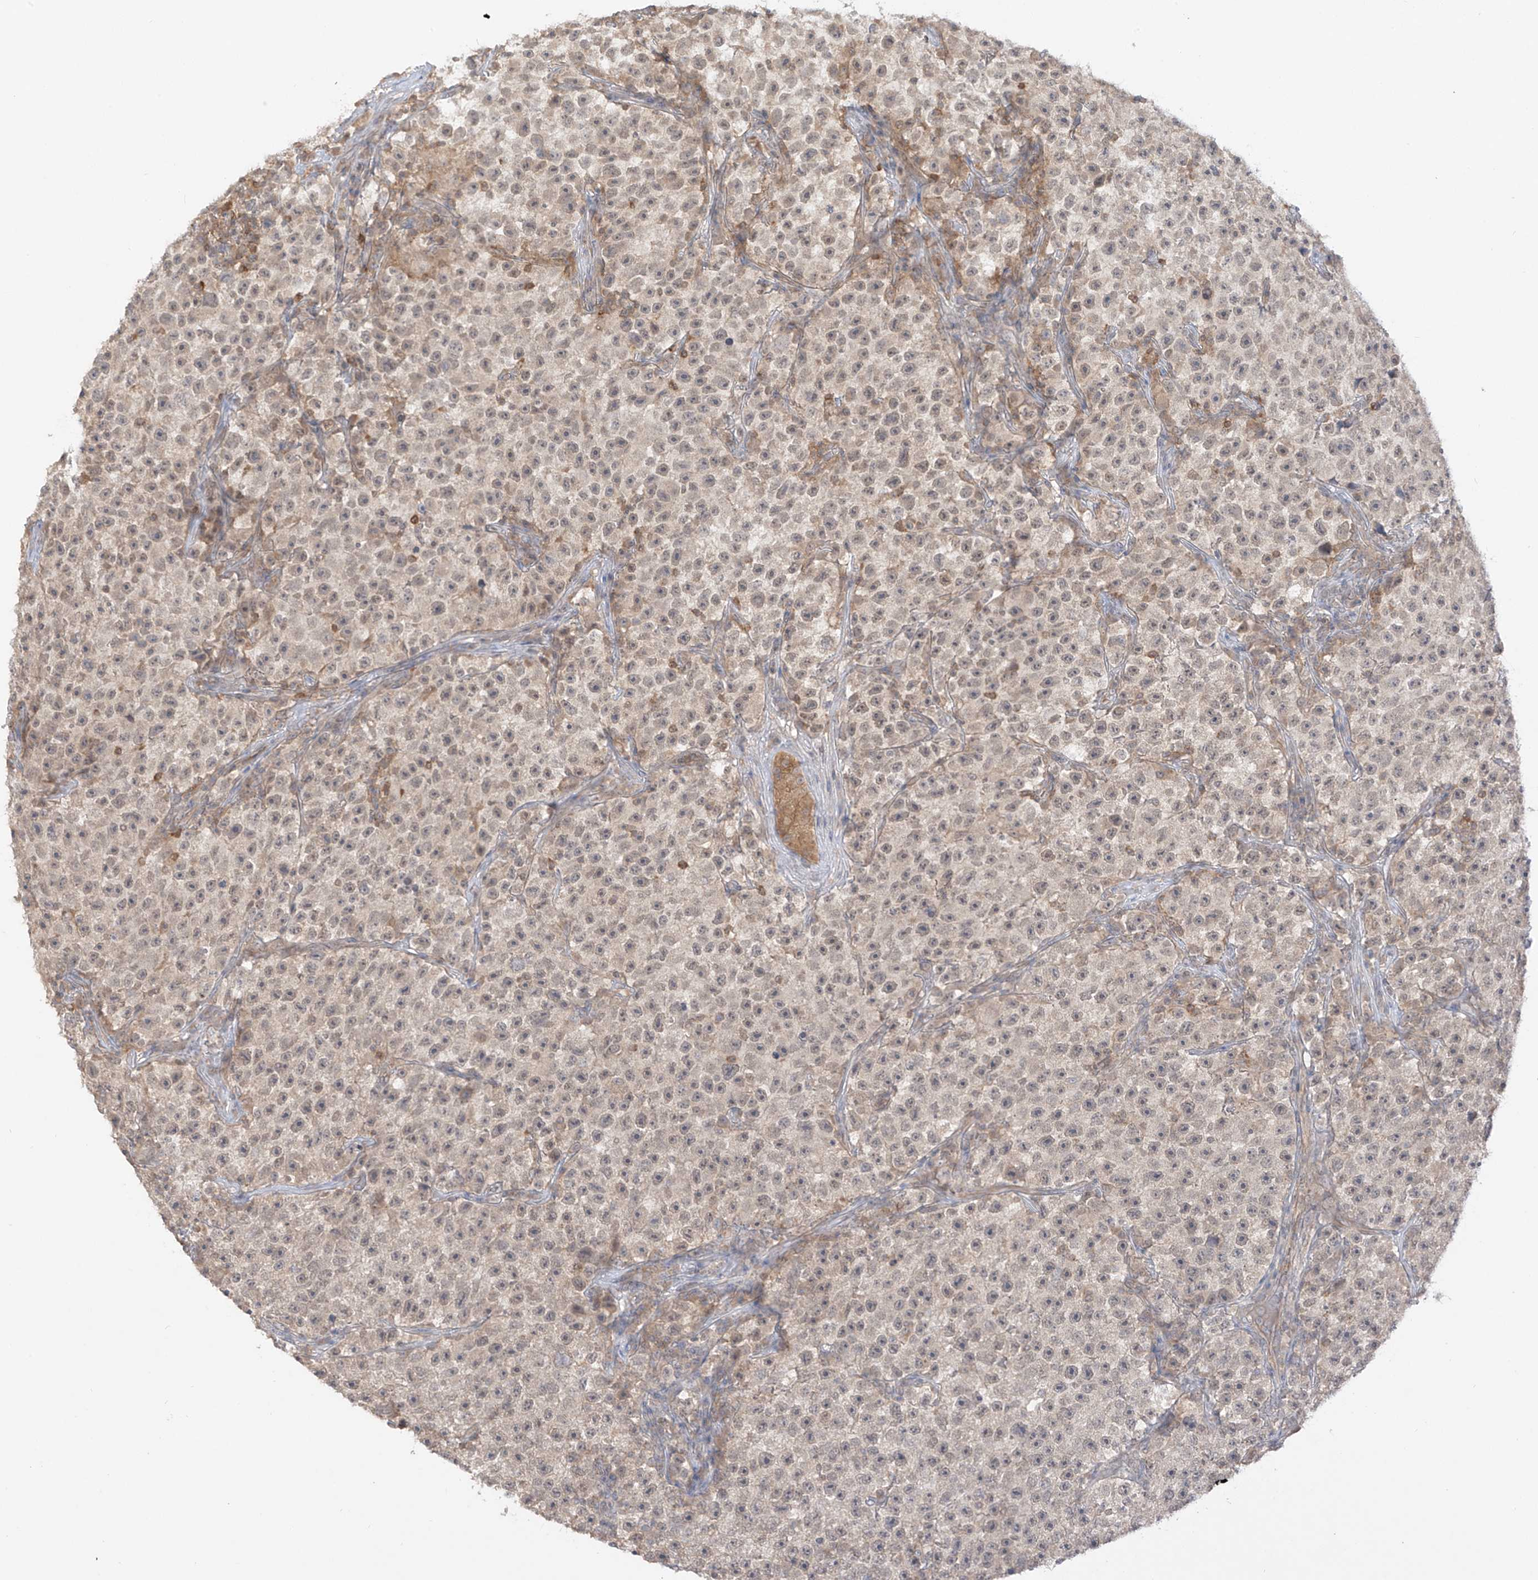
{"staining": {"intensity": "weak", "quantity": "<25%", "location": "nuclear"}, "tissue": "testis cancer", "cell_type": "Tumor cells", "image_type": "cancer", "snomed": [{"axis": "morphology", "description": "Seminoma, NOS"}, {"axis": "topography", "description": "Testis"}], "caption": "IHC image of neoplastic tissue: testis seminoma stained with DAB shows no significant protein positivity in tumor cells.", "gene": "ANGEL2", "patient": {"sex": "male", "age": 22}}